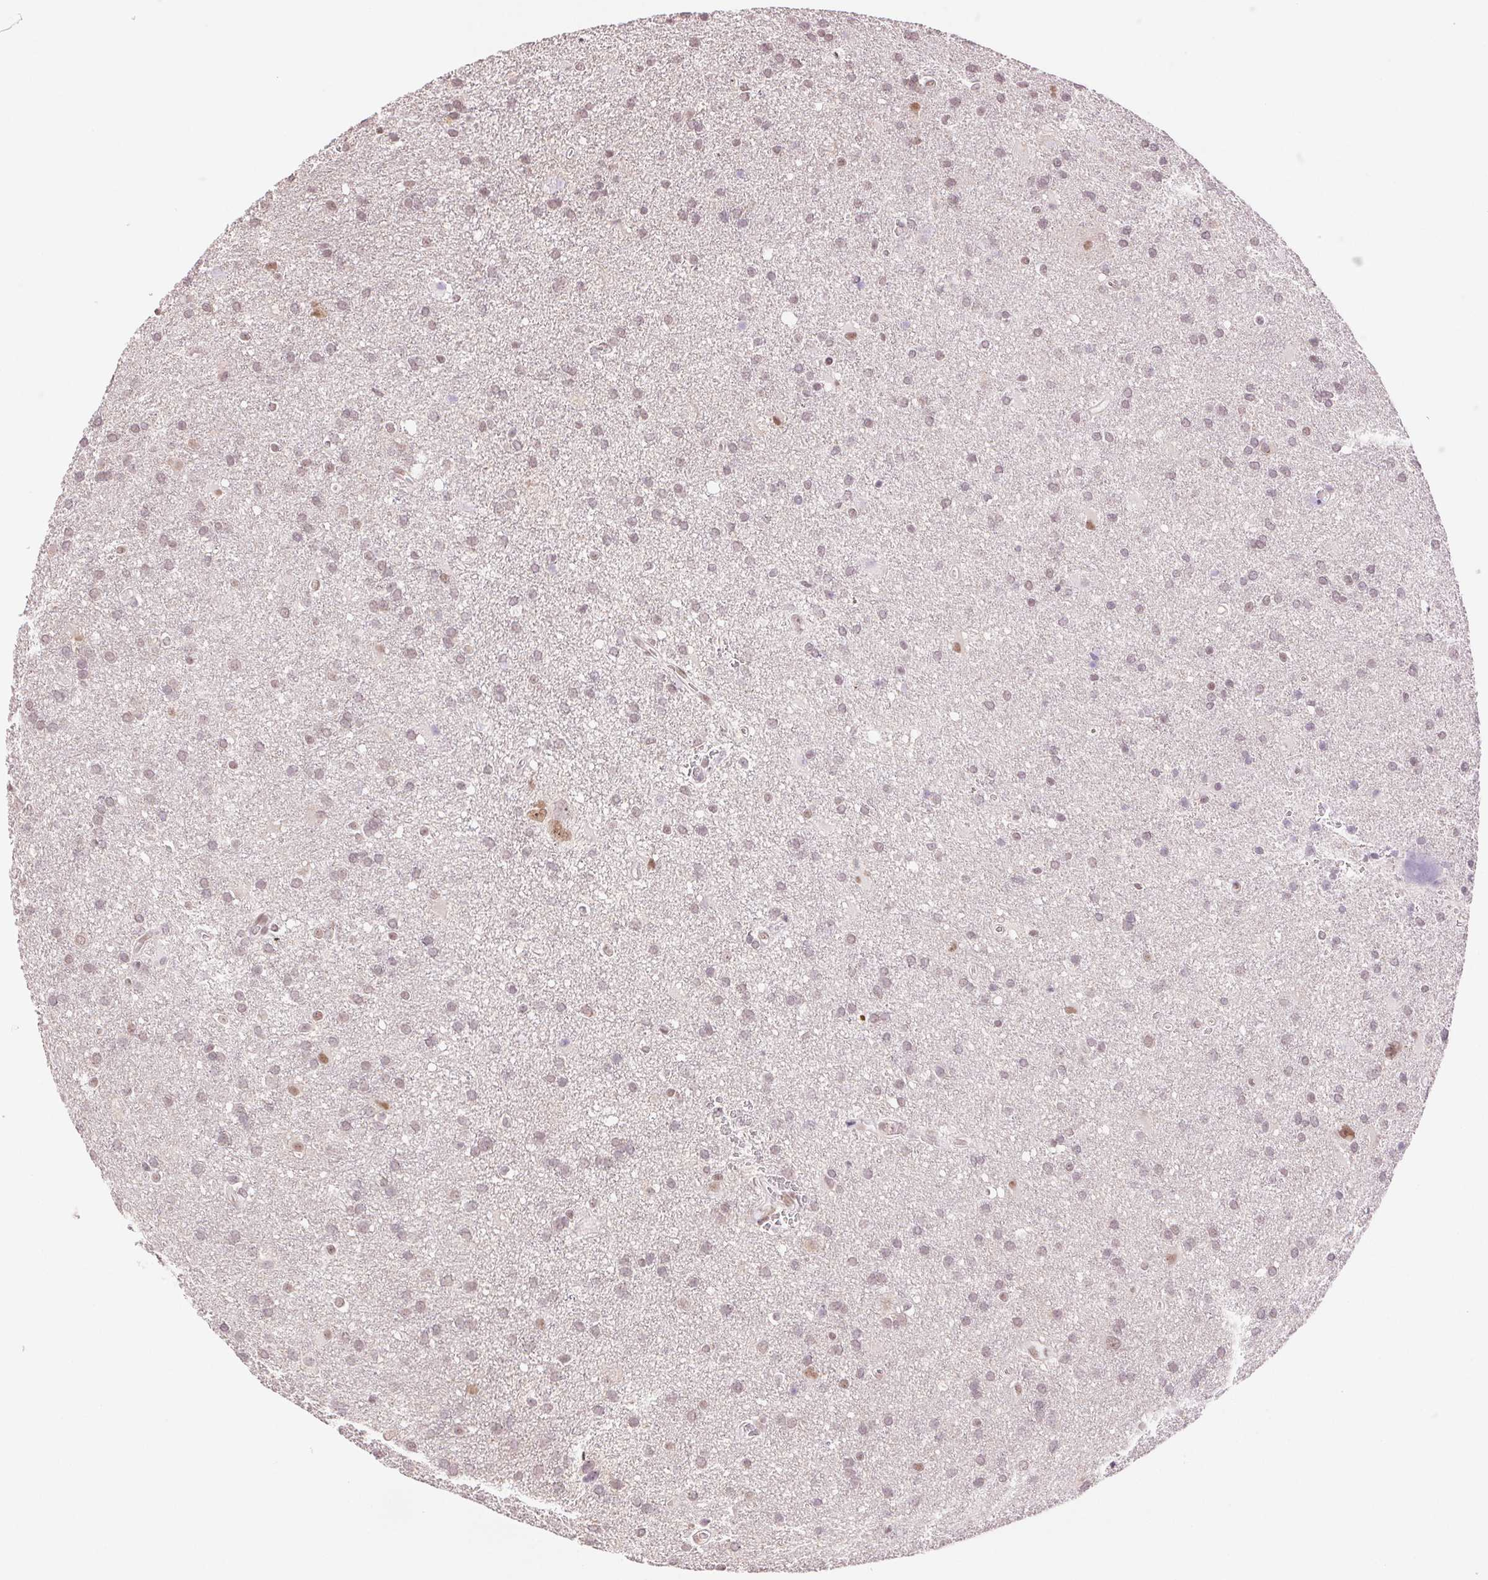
{"staining": {"intensity": "weak", "quantity": "25%-75%", "location": "nuclear"}, "tissue": "glioma", "cell_type": "Tumor cells", "image_type": "cancer", "snomed": [{"axis": "morphology", "description": "Glioma, malignant, Low grade"}, {"axis": "topography", "description": "Brain"}], "caption": "Immunohistochemistry staining of malignant glioma (low-grade), which reveals low levels of weak nuclear positivity in about 25%-75% of tumor cells indicating weak nuclear protein staining. The staining was performed using DAB (brown) for protein detection and nuclei were counterstained in hematoxylin (blue).", "gene": "RPRD1B", "patient": {"sex": "male", "age": 66}}